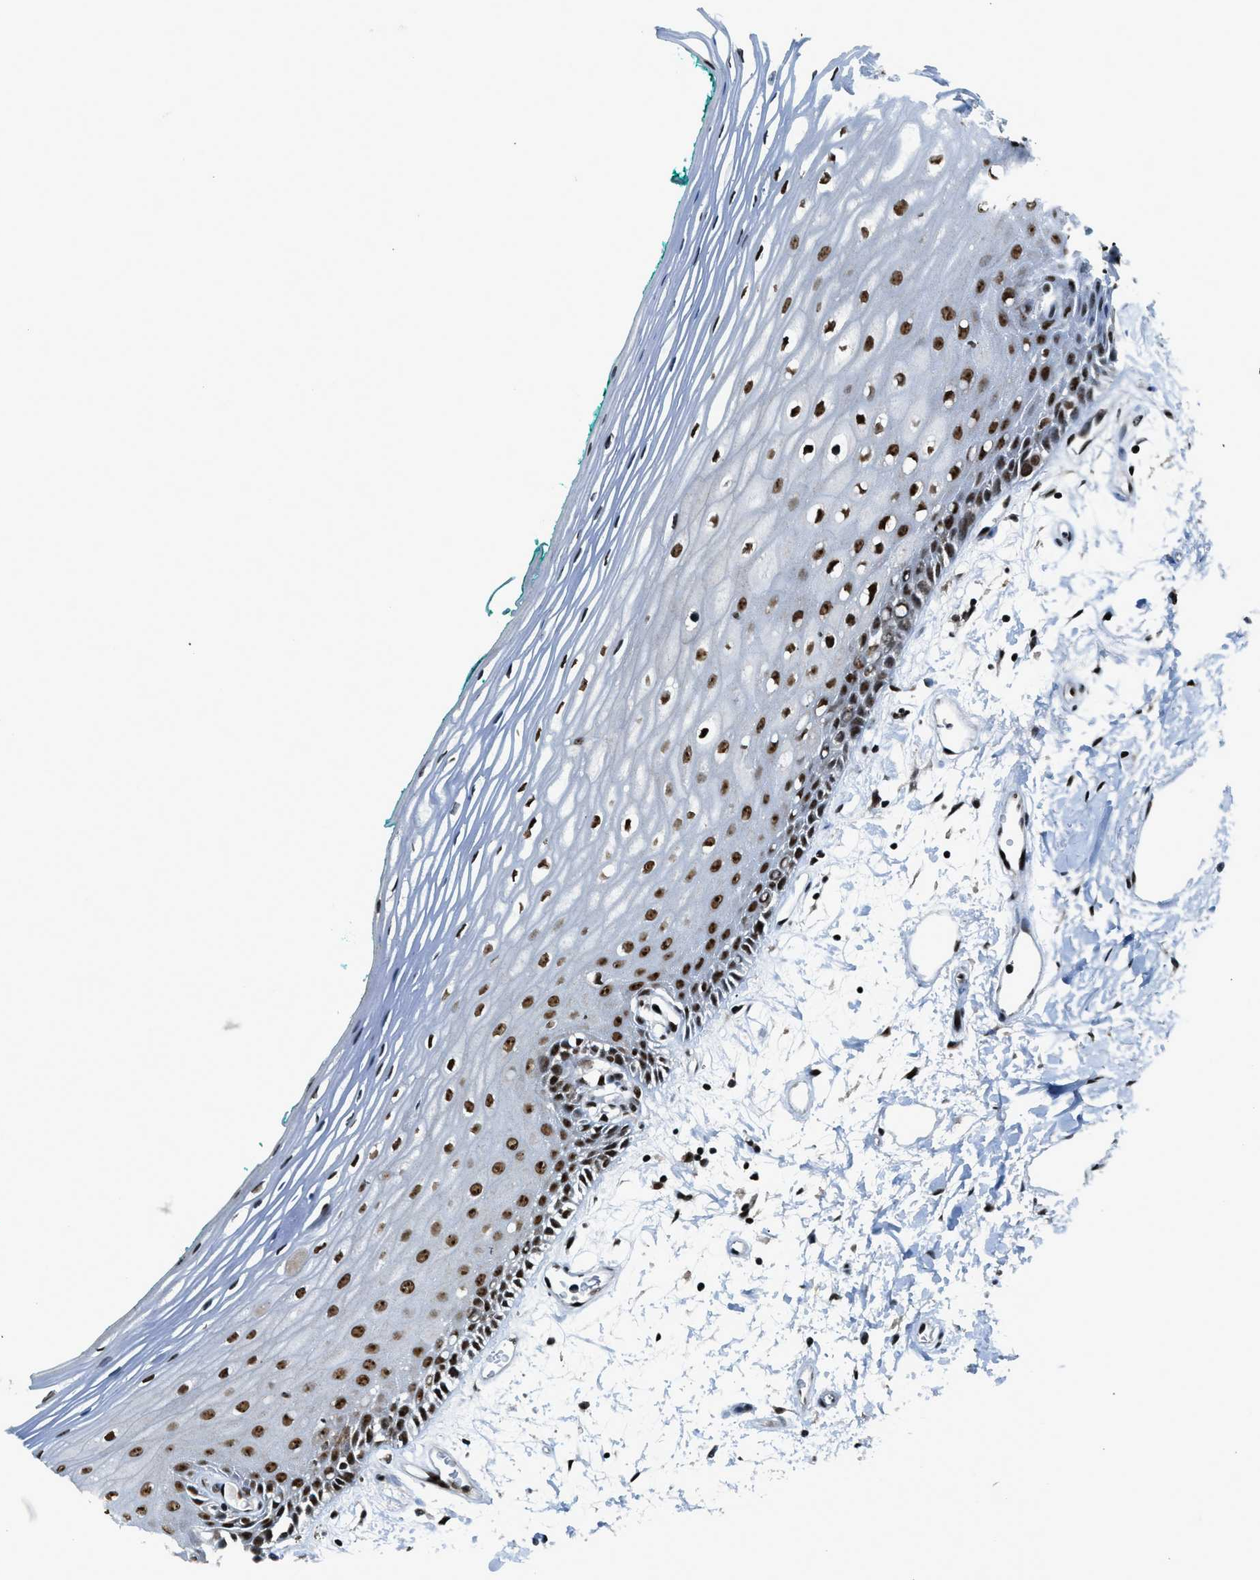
{"staining": {"intensity": "strong", "quantity": ">75%", "location": "nuclear"}, "tissue": "oral mucosa", "cell_type": "Squamous epithelial cells", "image_type": "normal", "snomed": [{"axis": "morphology", "description": "Normal tissue, NOS"}, {"axis": "topography", "description": "Skeletal muscle"}, {"axis": "topography", "description": "Oral tissue"}, {"axis": "topography", "description": "Peripheral nerve tissue"}], "caption": "Protein positivity by IHC demonstrates strong nuclear staining in about >75% of squamous epithelial cells in benign oral mucosa. The staining is performed using DAB (3,3'-diaminobenzidine) brown chromogen to label protein expression. The nuclei are counter-stained blue using hematoxylin.", "gene": "RAD51B", "patient": {"sex": "female", "age": 84}}